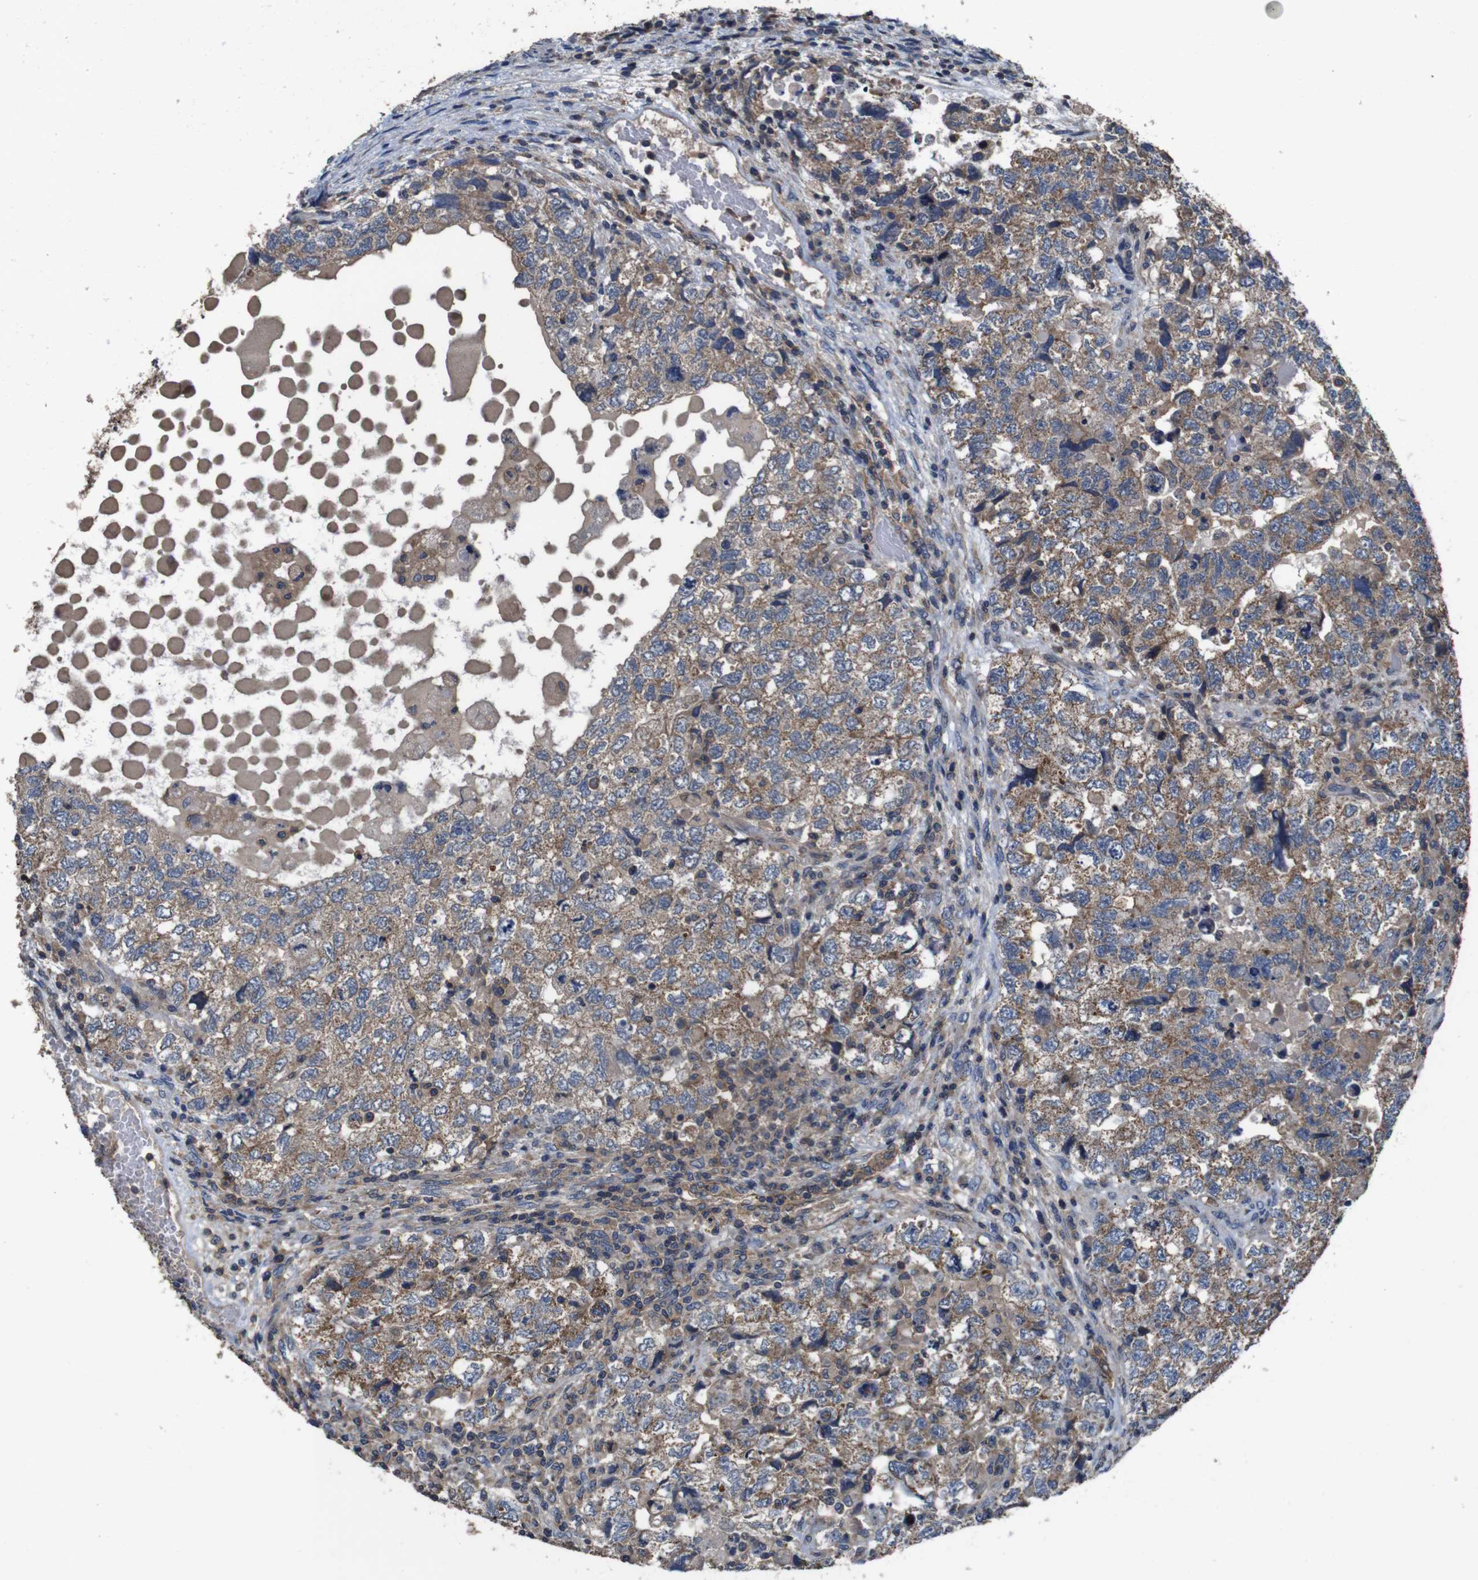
{"staining": {"intensity": "moderate", "quantity": ">75%", "location": "cytoplasmic/membranous"}, "tissue": "testis cancer", "cell_type": "Tumor cells", "image_type": "cancer", "snomed": [{"axis": "morphology", "description": "Carcinoma, Embryonal, NOS"}, {"axis": "topography", "description": "Testis"}], "caption": "This image displays IHC staining of testis cancer, with medium moderate cytoplasmic/membranous staining in about >75% of tumor cells.", "gene": "GLIPR1", "patient": {"sex": "male", "age": 36}}